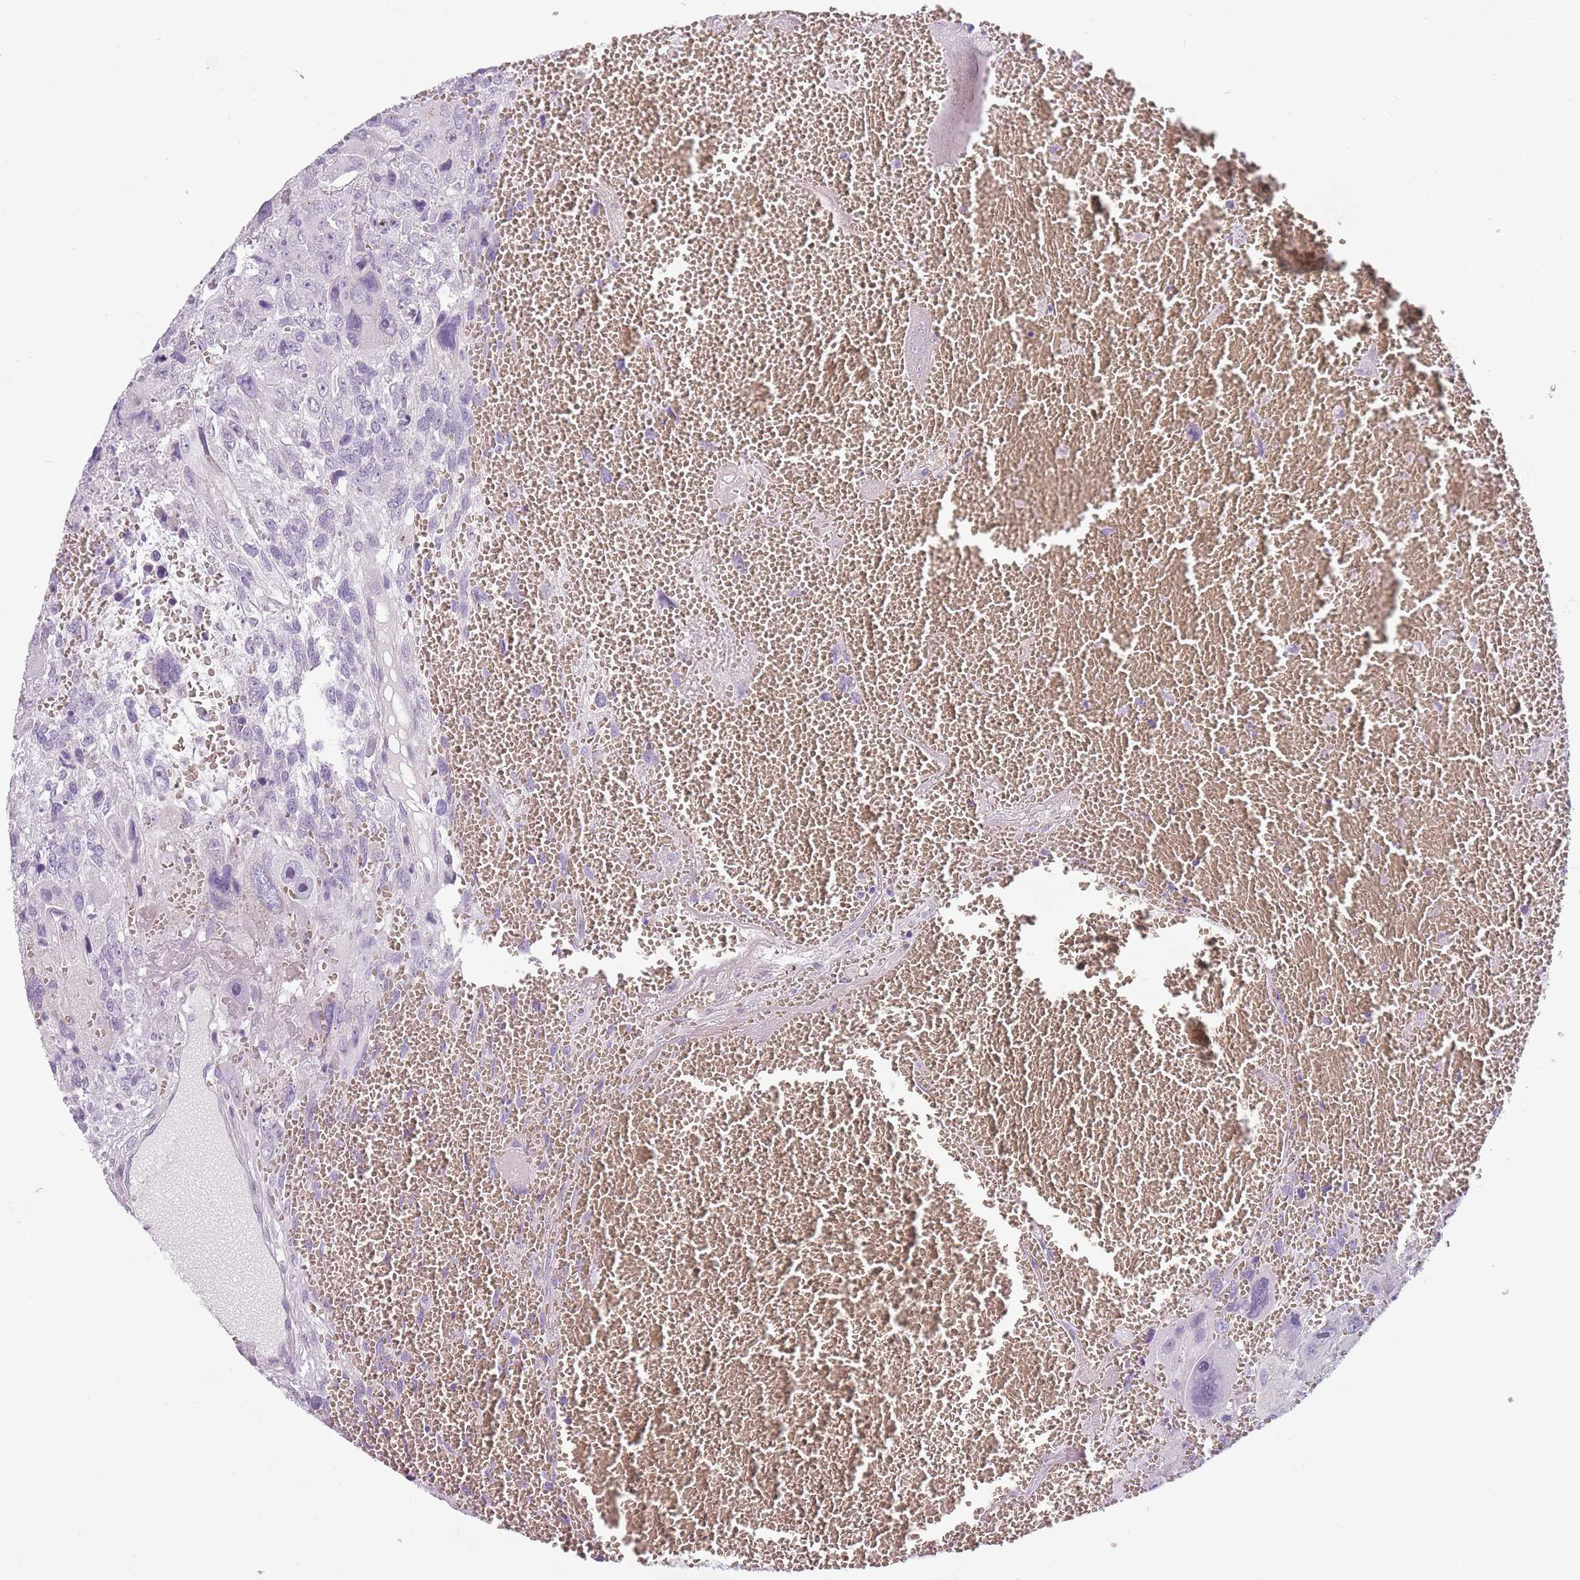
{"staining": {"intensity": "negative", "quantity": "none", "location": "none"}, "tissue": "testis cancer", "cell_type": "Tumor cells", "image_type": "cancer", "snomed": [{"axis": "morphology", "description": "Carcinoma, Embryonal, NOS"}, {"axis": "topography", "description": "Testis"}], "caption": "Protein analysis of embryonal carcinoma (testis) reveals no significant staining in tumor cells.", "gene": "MEGF8", "patient": {"sex": "male", "age": 28}}